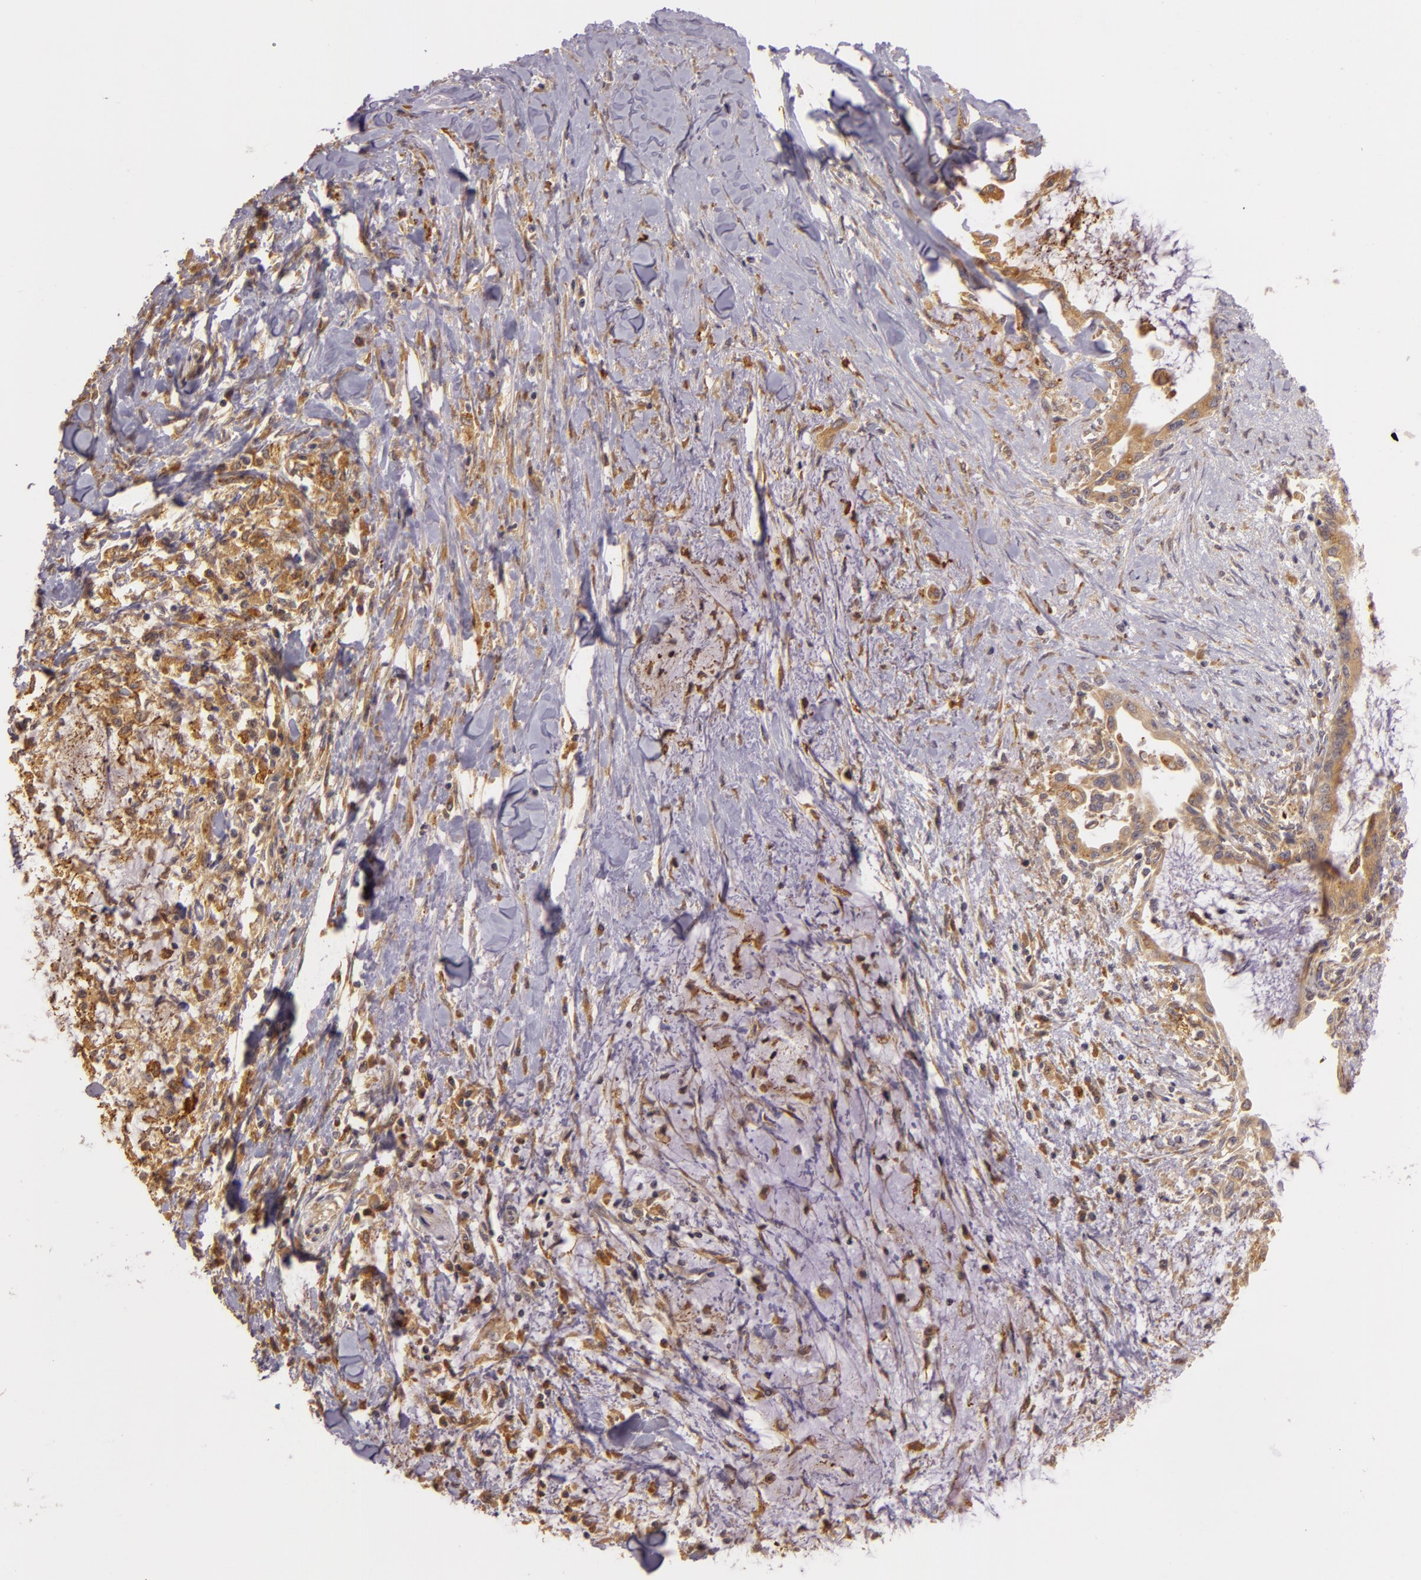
{"staining": {"intensity": "weak", "quantity": "25%-75%", "location": "cytoplasmic/membranous"}, "tissue": "pancreatic cancer", "cell_type": "Tumor cells", "image_type": "cancer", "snomed": [{"axis": "morphology", "description": "Adenocarcinoma, NOS"}, {"axis": "topography", "description": "Pancreas"}], "caption": "This micrograph displays immunohistochemistry (IHC) staining of human pancreatic cancer, with low weak cytoplasmic/membranous staining in approximately 25%-75% of tumor cells.", "gene": "PPP1R3F", "patient": {"sex": "female", "age": 64}}